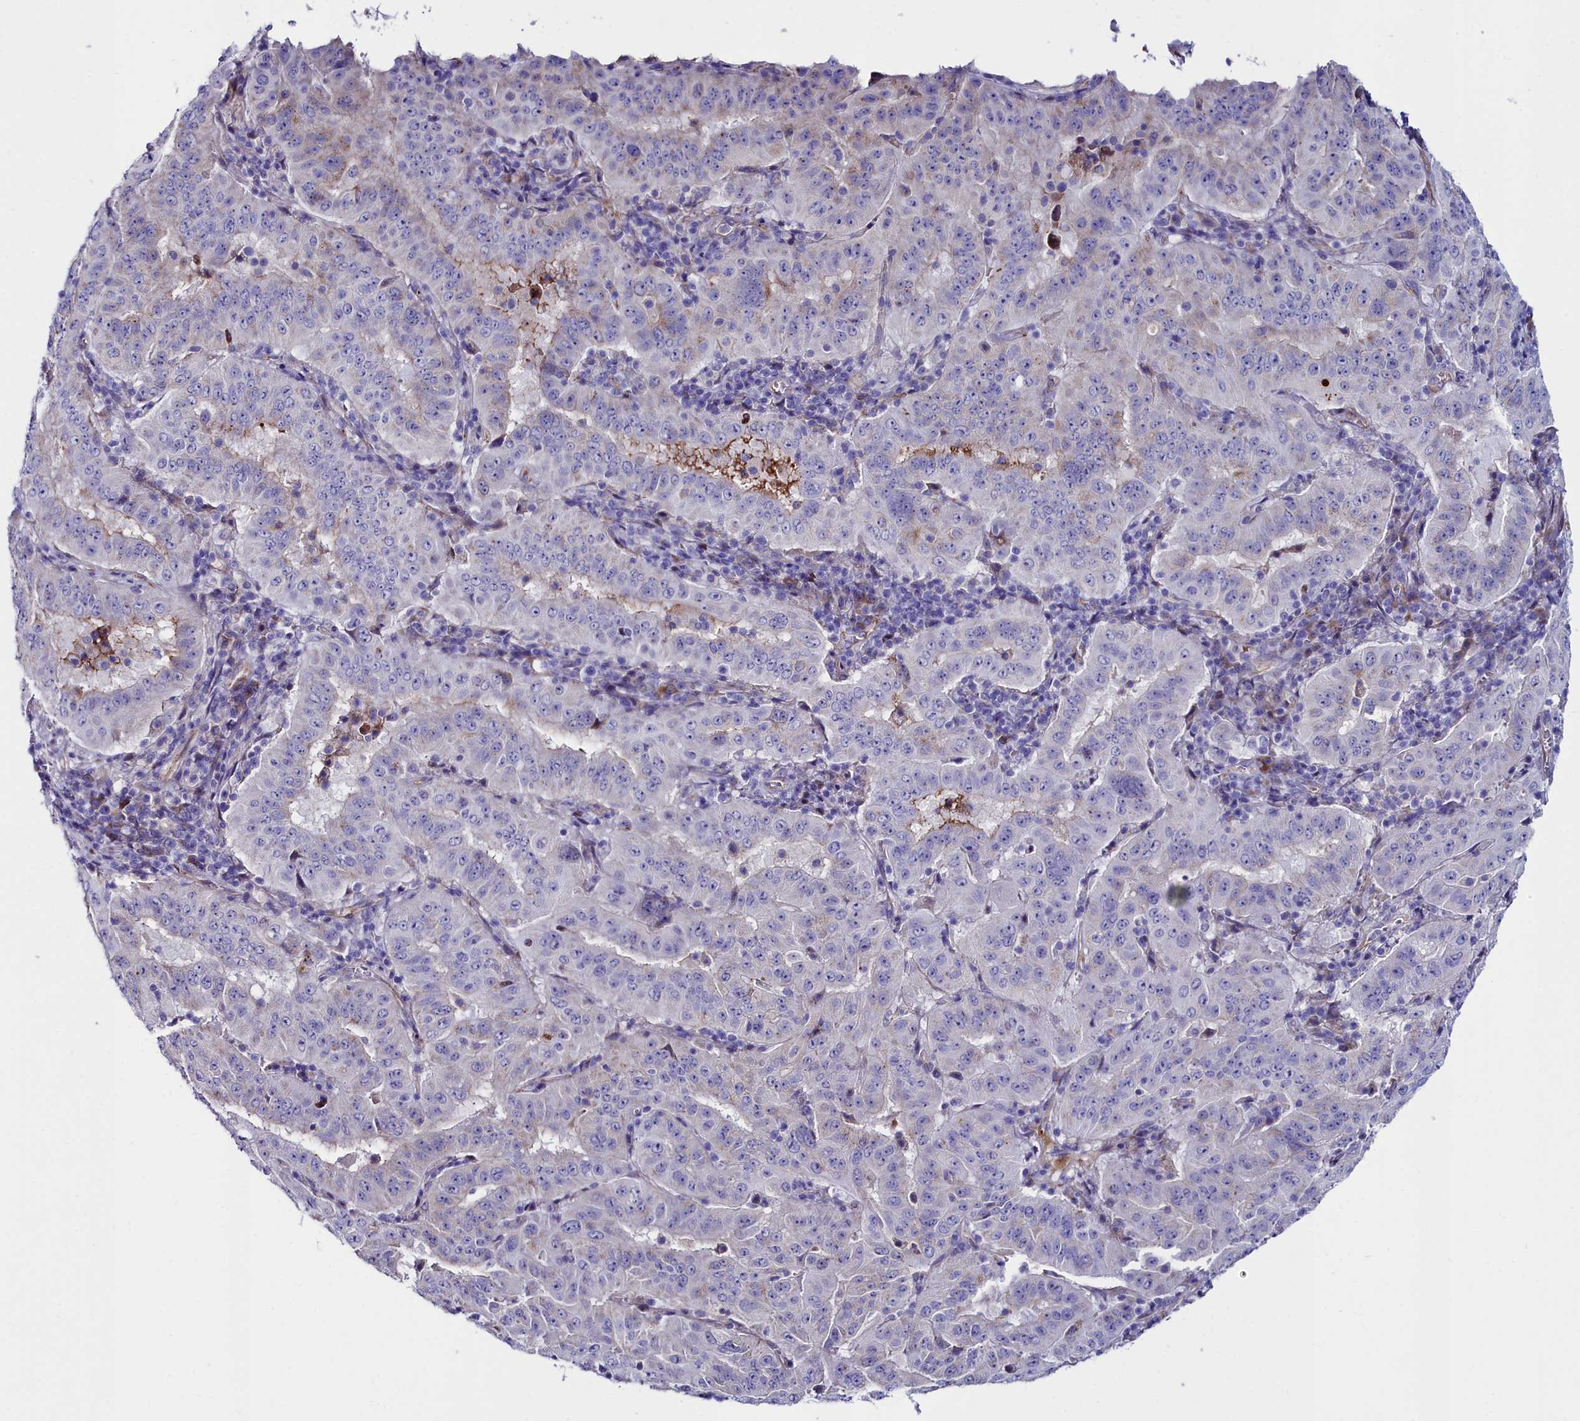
{"staining": {"intensity": "negative", "quantity": "none", "location": "none"}, "tissue": "pancreatic cancer", "cell_type": "Tumor cells", "image_type": "cancer", "snomed": [{"axis": "morphology", "description": "Adenocarcinoma, NOS"}, {"axis": "topography", "description": "Pancreas"}], "caption": "Tumor cells are negative for brown protein staining in pancreatic adenocarcinoma.", "gene": "SLC49A3", "patient": {"sex": "male", "age": 63}}